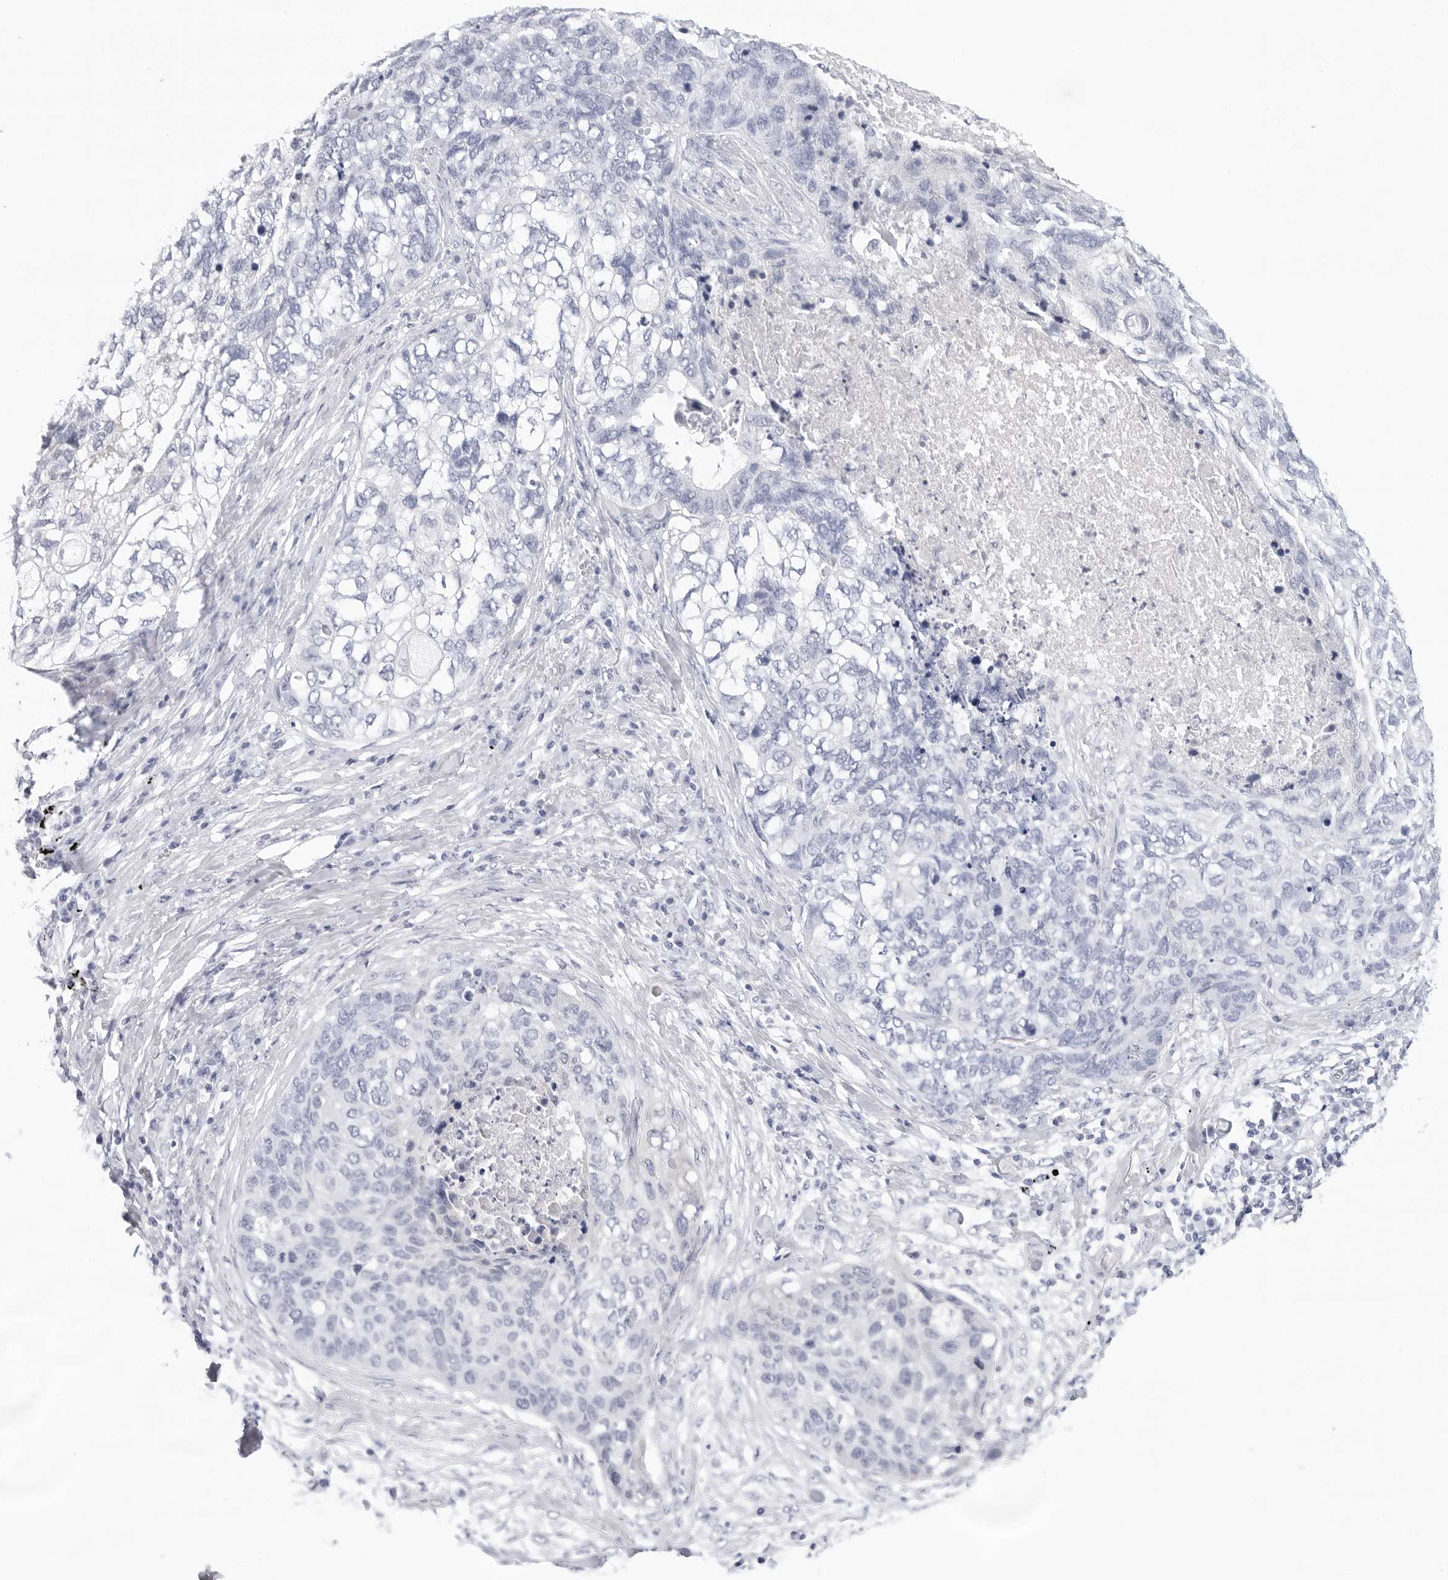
{"staining": {"intensity": "negative", "quantity": "none", "location": "none"}, "tissue": "lung cancer", "cell_type": "Tumor cells", "image_type": "cancer", "snomed": [{"axis": "morphology", "description": "Squamous cell carcinoma, NOS"}, {"axis": "topography", "description": "Lung"}], "caption": "Lung cancer (squamous cell carcinoma) was stained to show a protein in brown. There is no significant staining in tumor cells. The staining is performed using DAB brown chromogen with nuclei counter-stained in using hematoxylin.", "gene": "SLC19A1", "patient": {"sex": "female", "age": 63}}